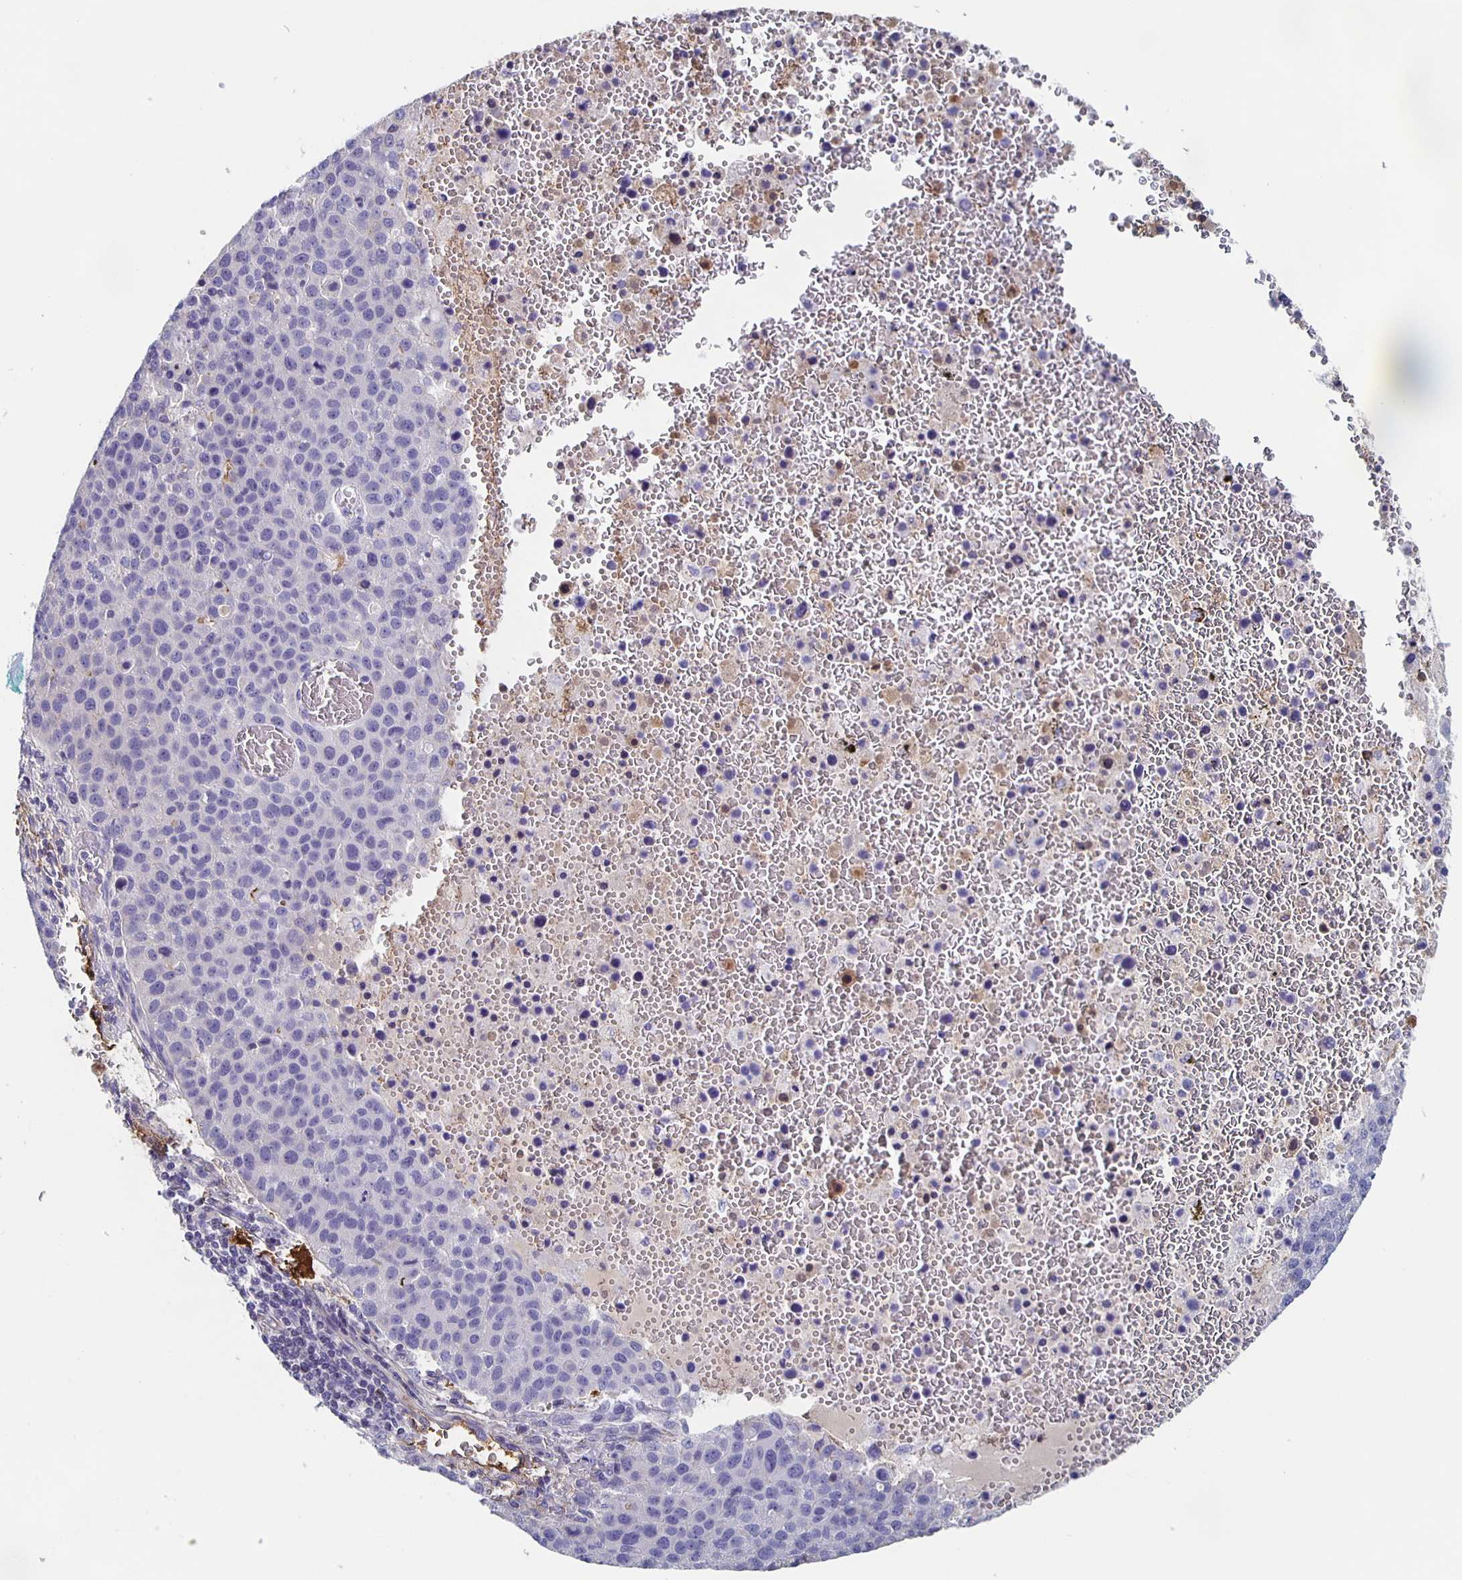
{"staining": {"intensity": "negative", "quantity": "none", "location": "none"}, "tissue": "pancreatic cancer", "cell_type": "Tumor cells", "image_type": "cancer", "snomed": [{"axis": "morphology", "description": "Adenocarcinoma, NOS"}, {"axis": "topography", "description": "Pancreas"}], "caption": "Tumor cells are negative for brown protein staining in pancreatic cancer. (Stains: DAB (3,3'-diaminobenzidine) IHC with hematoxylin counter stain, Microscopy: brightfield microscopy at high magnification).", "gene": "FGA", "patient": {"sex": "female", "age": 61}}